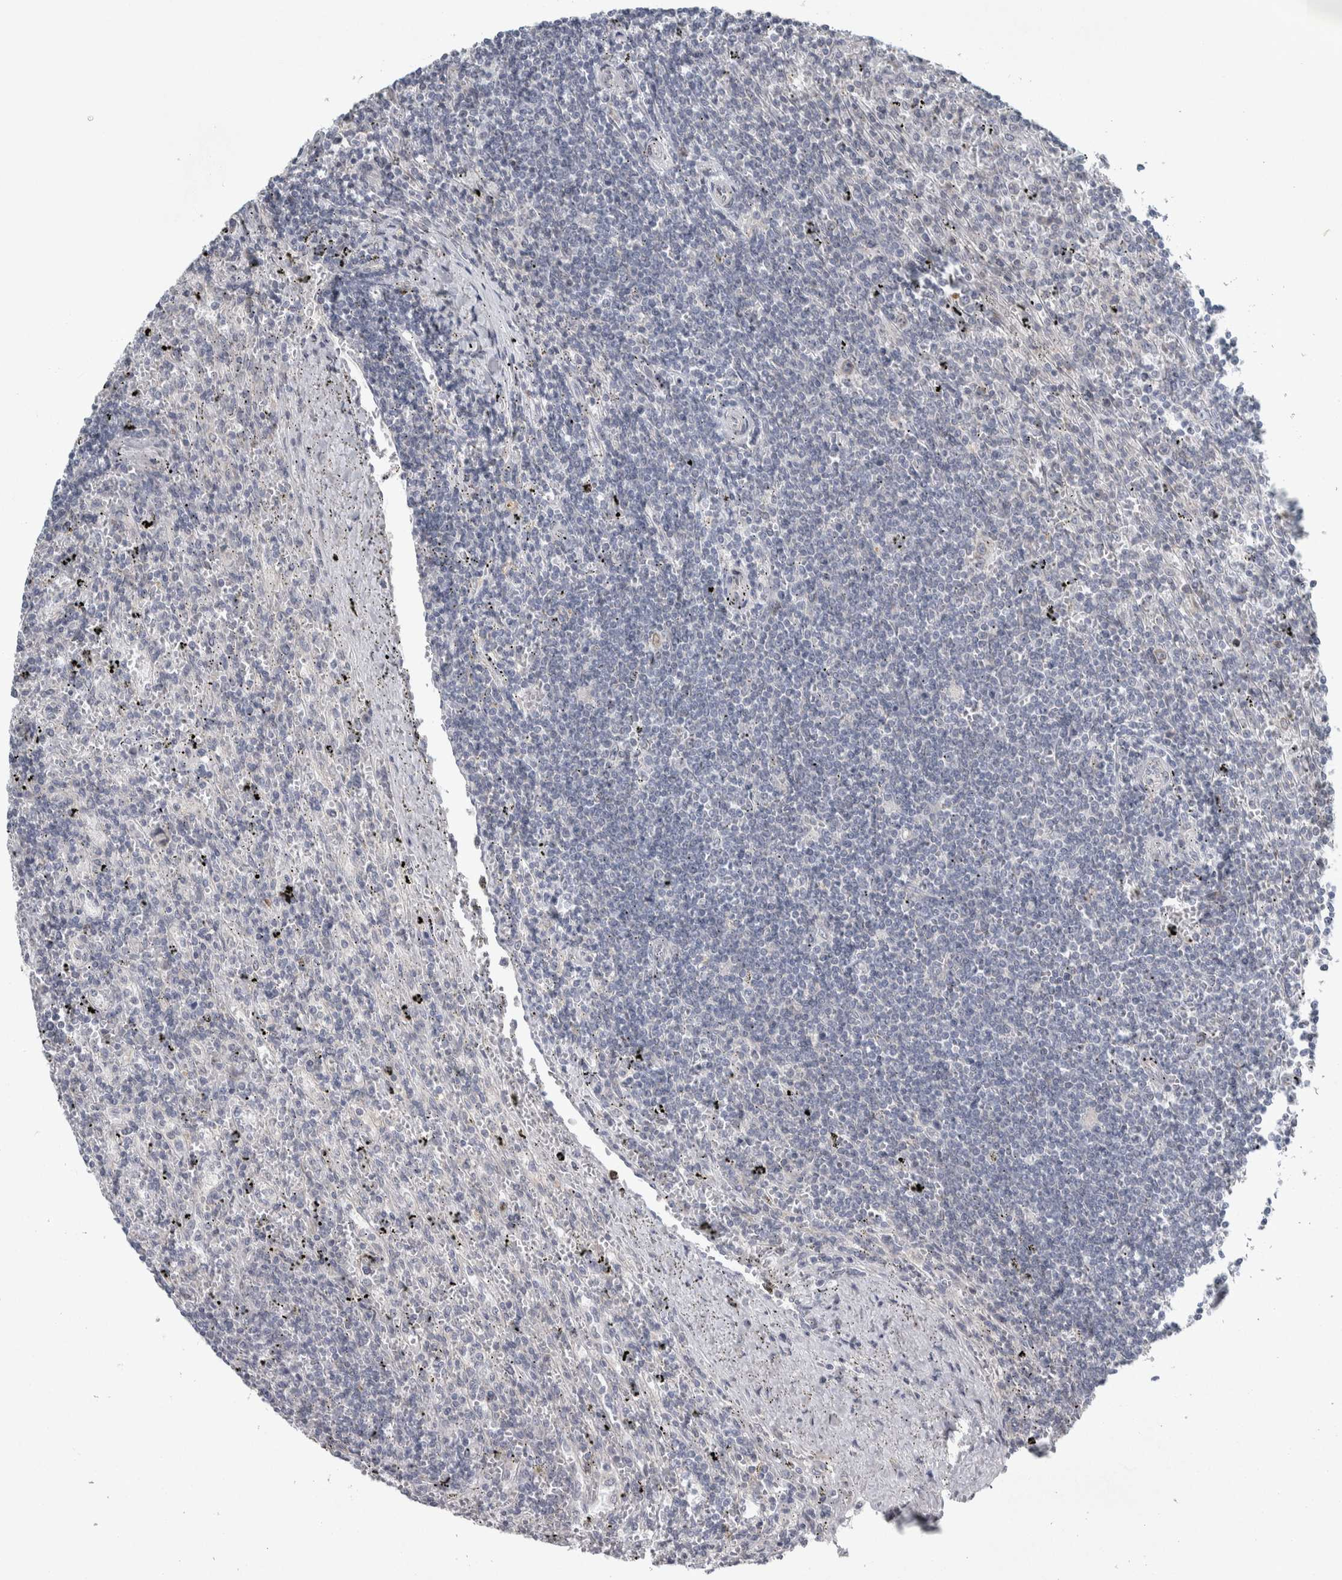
{"staining": {"intensity": "negative", "quantity": "none", "location": "none"}, "tissue": "lymphoma", "cell_type": "Tumor cells", "image_type": "cancer", "snomed": [{"axis": "morphology", "description": "Malignant lymphoma, non-Hodgkin's type, Low grade"}, {"axis": "topography", "description": "Spleen"}], "caption": "Protein analysis of lymphoma reveals no significant expression in tumor cells.", "gene": "SIGMAR1", "patient": {"sex": "male", "age": 76}}